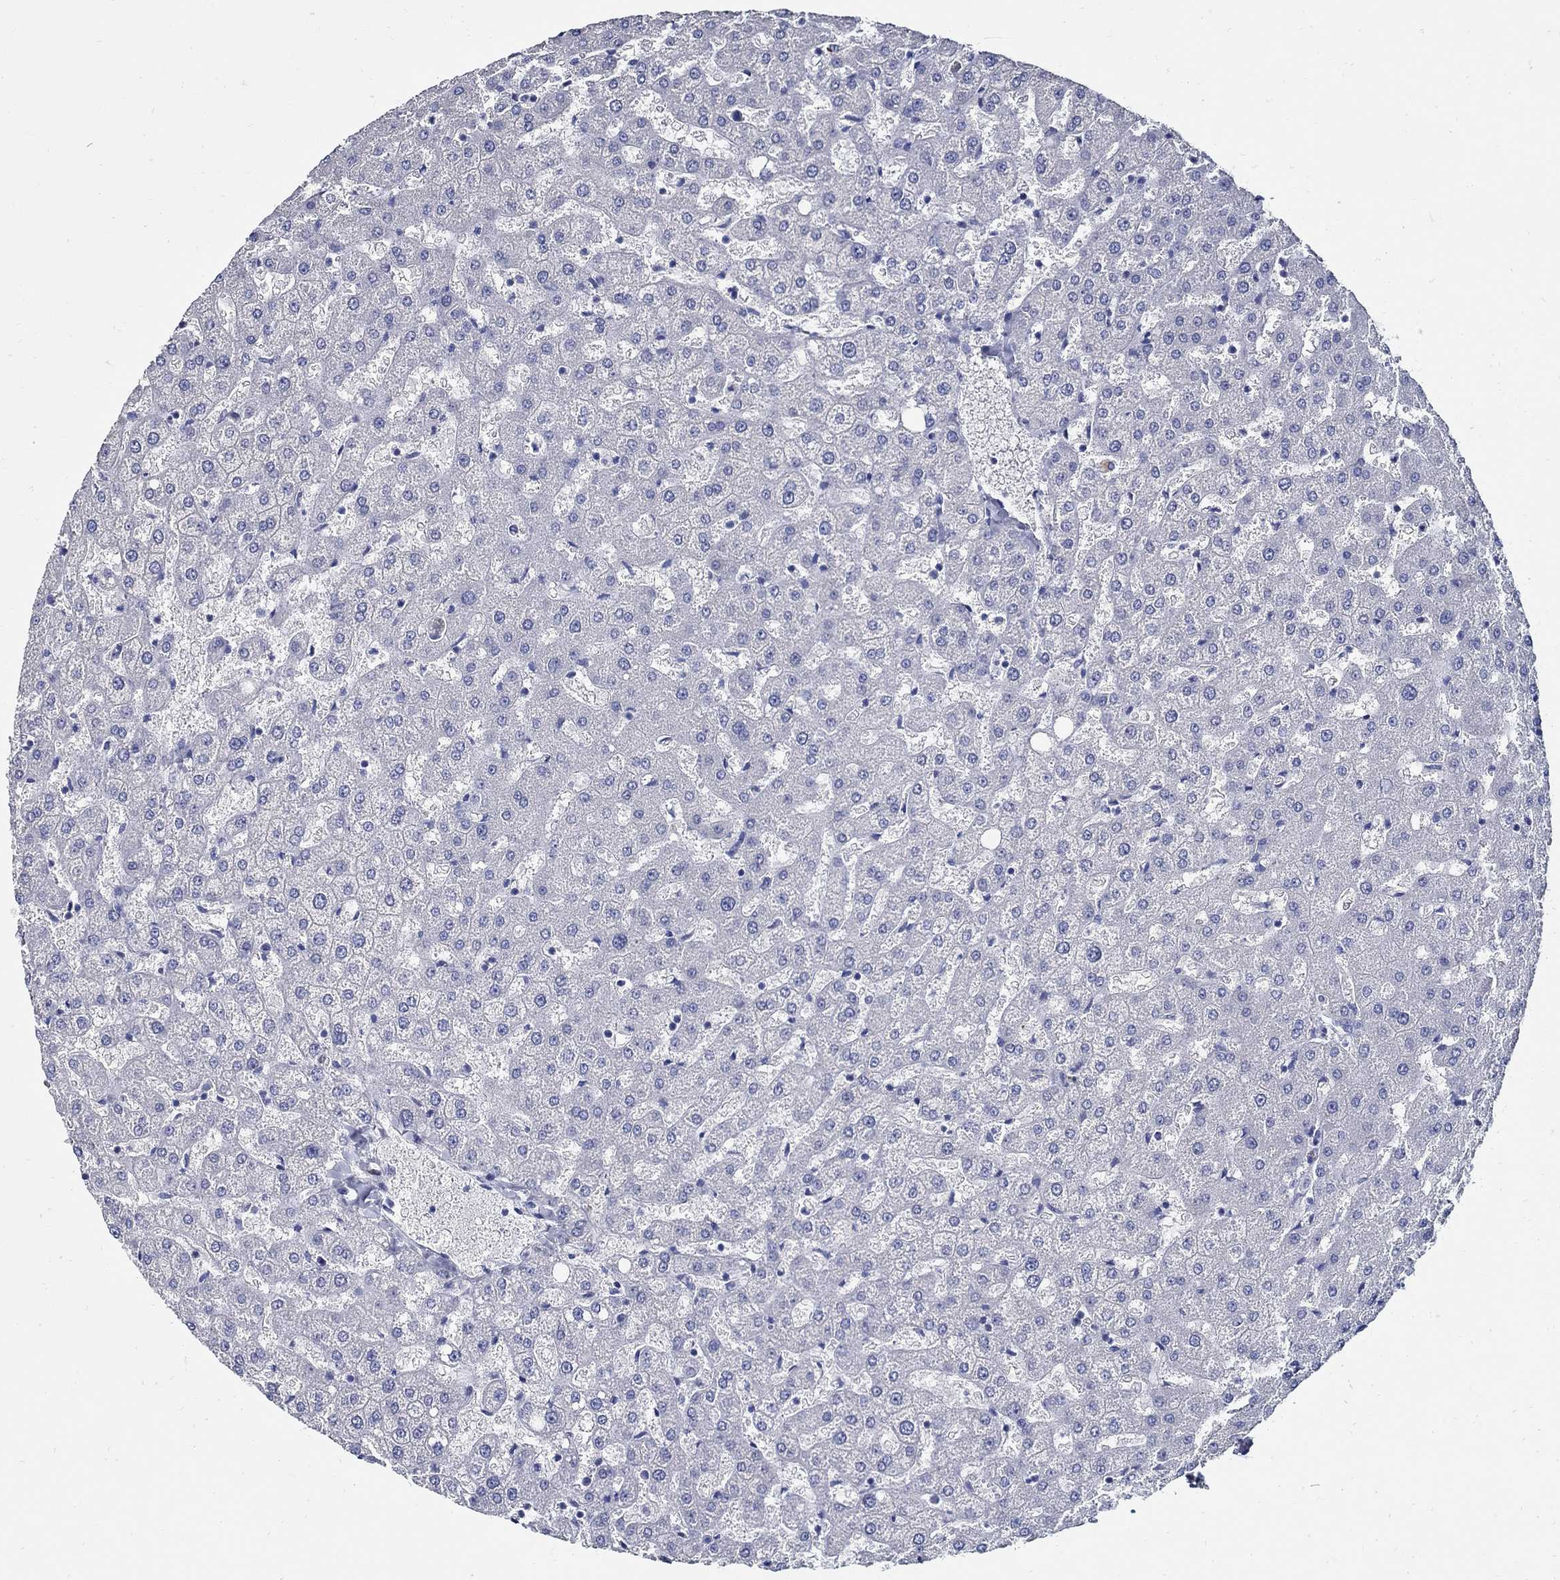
{"staining": {"intensity": "negative", "quantity": "none", "location": "none"}, "tissue": "liver", "cell_type": "Cholangiocytes", "image_type": "normal", "snomed": [{"axis": "morphology", "description": "Normal tissue, NOS"}, {"axis": "topography", "description": "Liver"}], "caption": "This image is of normal liver stained with IHC to label a protein in brown with the nuclei are counter-stained blue. There is no expression in cholangiocytes. Nuclei are stained in blue.", "gene": "PRX", "patient": {"sex": "female", "age": 50}}